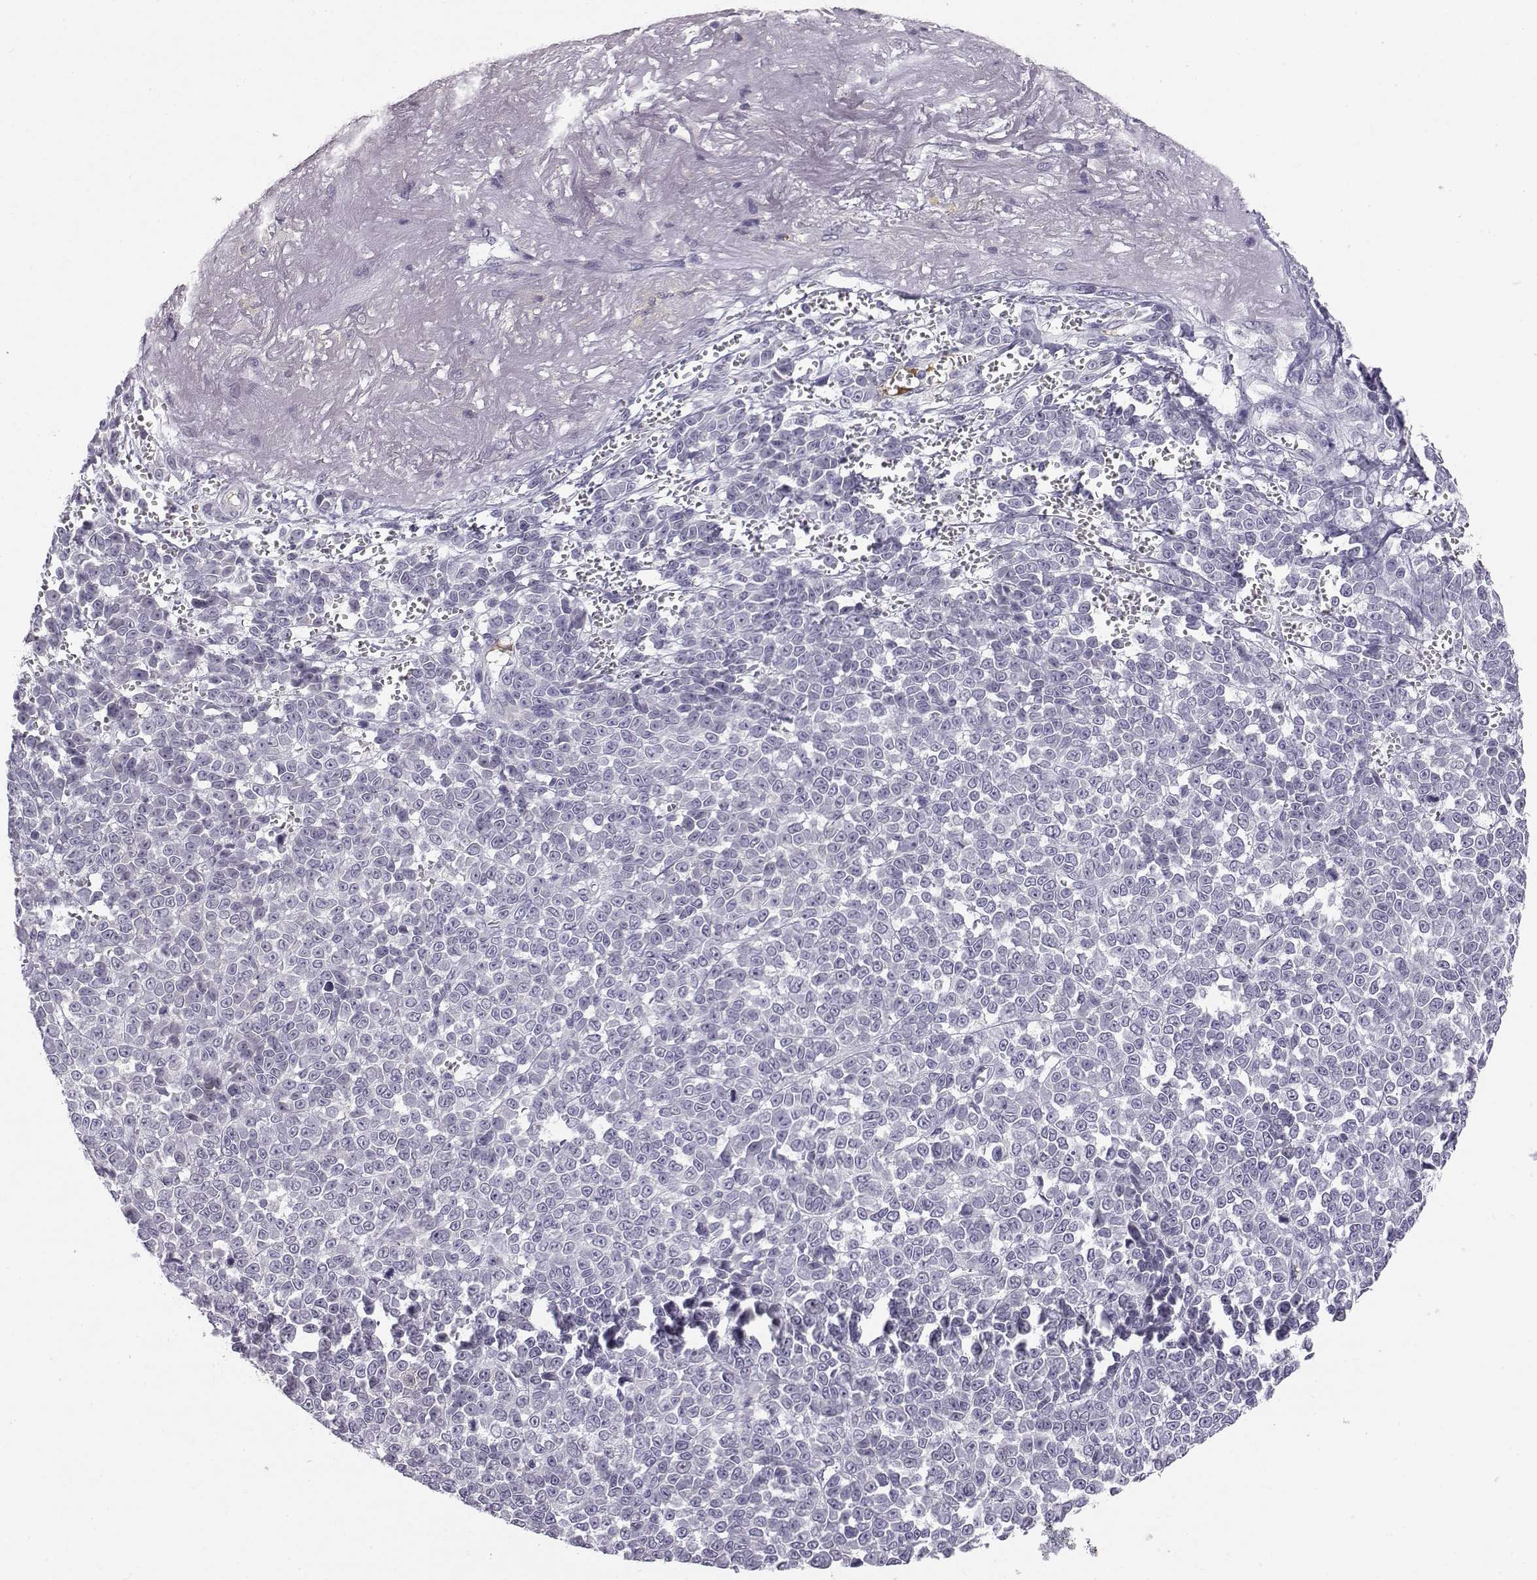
{"staining": {"intensity": "negative", "quantity": "none", "location": "none"}, "tissue": "melanoma", "cell_type": "Tumor cells", "image_type": "cancer", "snomed": [{"axis": "morphology", "description": "Malignant melanoma, NOS"}, {"axis": "topography", "description": "Skin"}], "caption": "There is no significant positivity in tumor cells of malignant melanoma.", "gene": "ACSL6", "patient": {"sex": "female", "age": 95}}